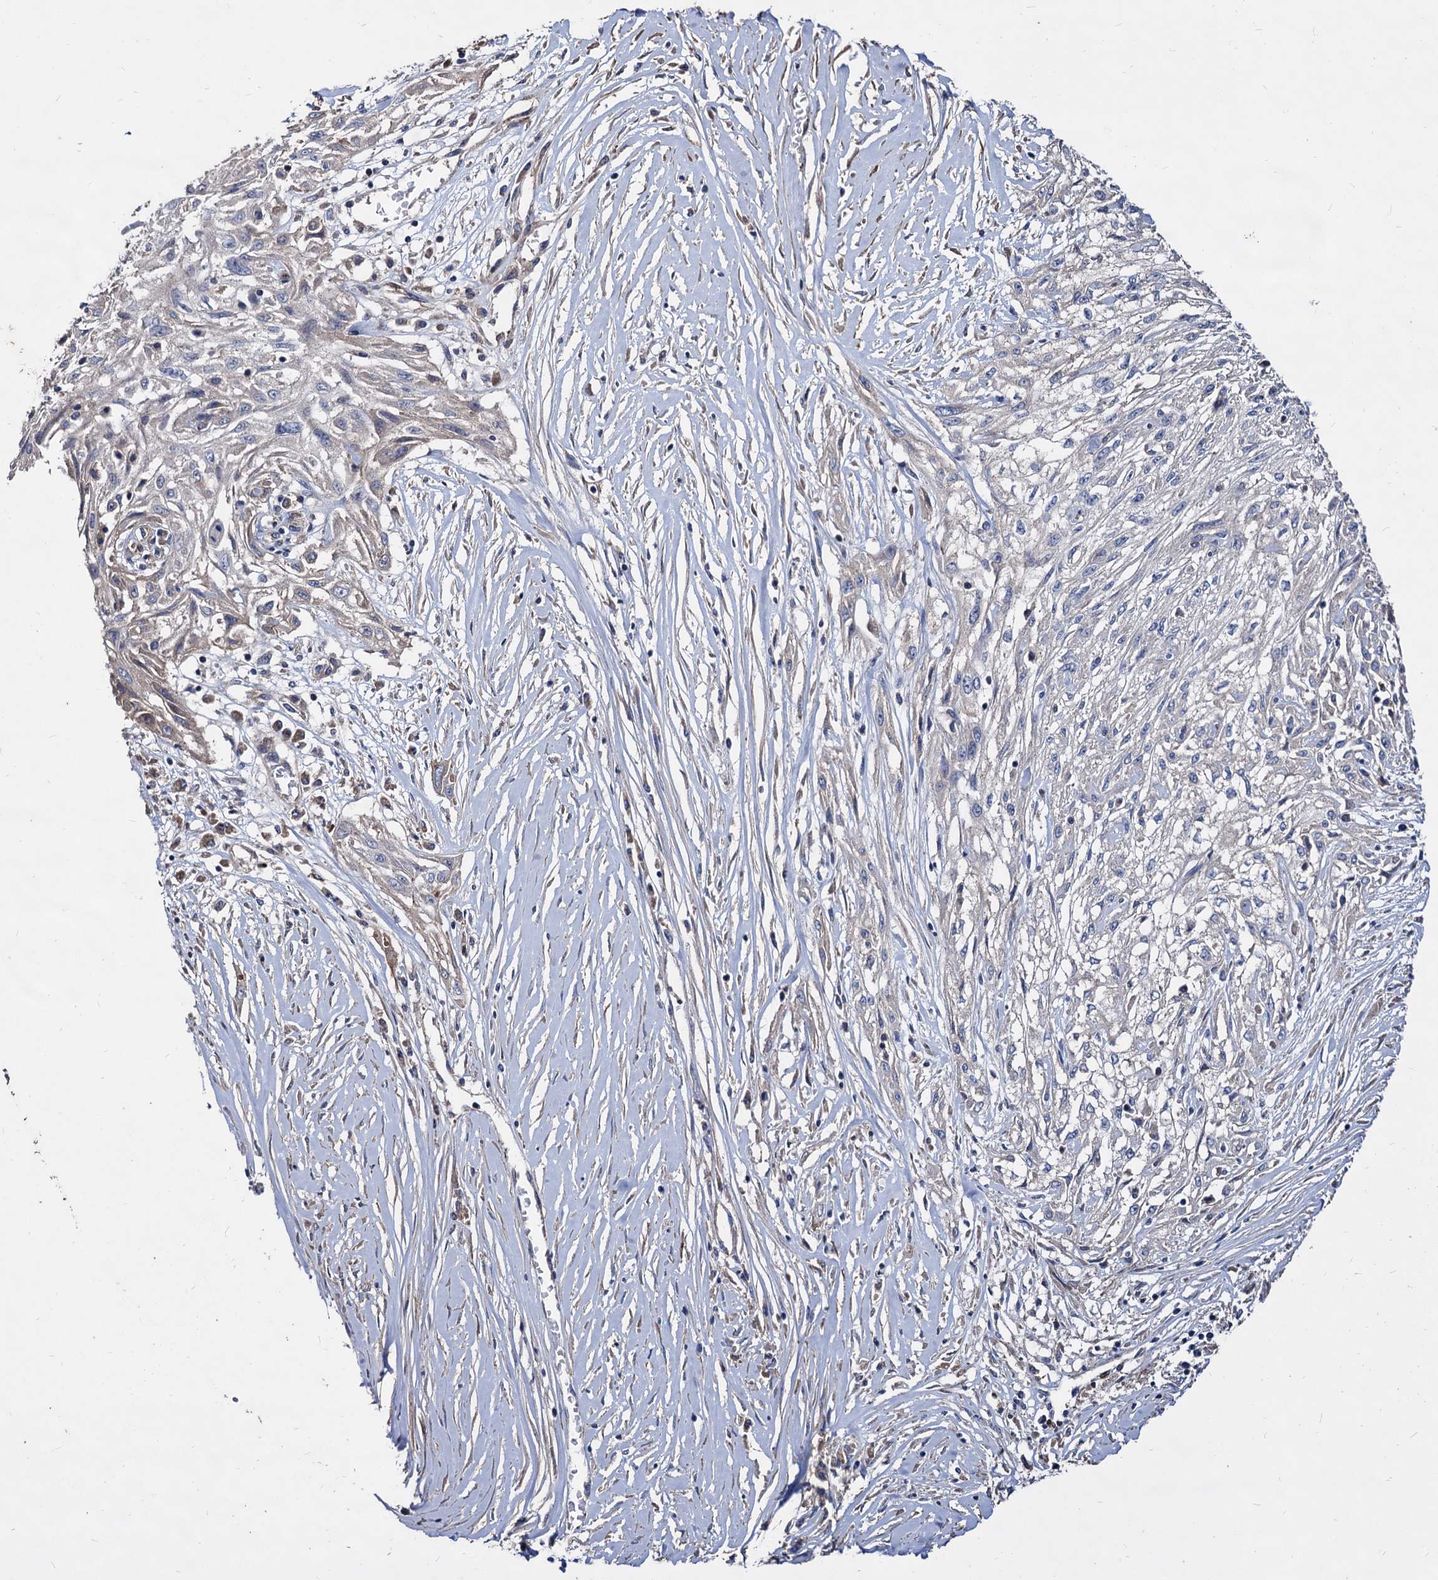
{"staining": {"intensity": "negative", "quantity": "none", "location": "none"}, "tissue": "skin cancer", "cell_type": "Tumor cells", "image_type": "cancer", "snomed": [{"axis": "morphology", "description": "Squamous cell carcinoma, NOS"}, {"axis": "morphology", "description": "Squamous cell carcinoma, metastatic, NOS"}, {"axis": "topography", "description": "Skin"}, {"axis": "topography", "description": "Lymph node"}], "caption": "The immunohistochemistry image has no significant staining in tumor cells of metastatic squamous cell carcinoma (skin) tissue.", "gene": "WDR11", "patient": {"sex": "male", "age": 75}}